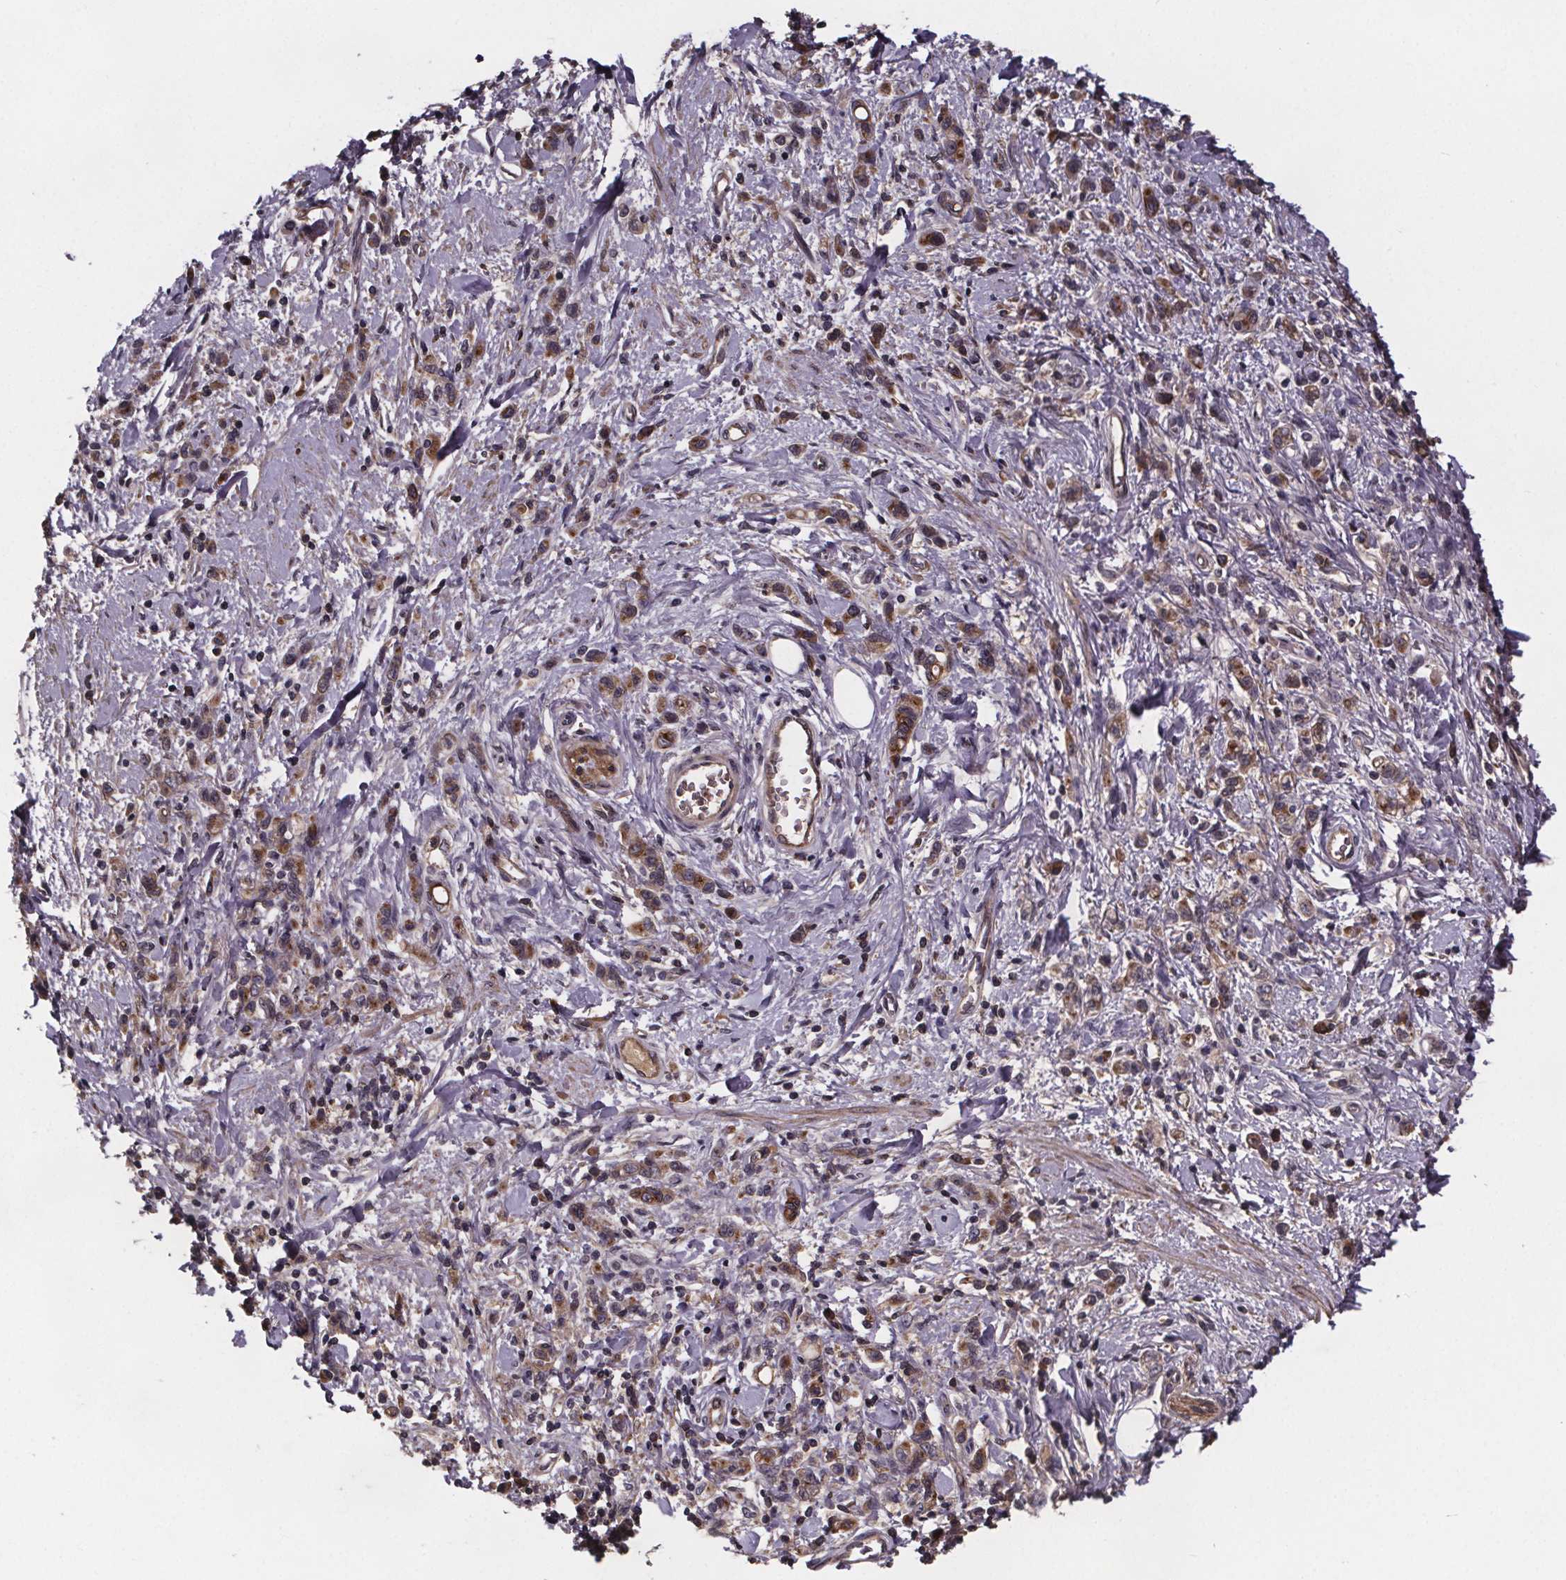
{"staining": {"intensity": "moderate", "quantity": ">75%", "location": "cytoplasmic/membranous"}, "tissue": "stomach cancer", "cell_type": "Tumor cells", "image_type": "cancer", "snomed": [{"axis": "morphology", "description": "Adenocarcinoma, NOS"}, {"axis": "topography", "description": "Stomach"}], "caption": "Stomach adenocarcinoma stained with a brown dye exhibits moderate cytoplasmic/membranous positive staining in approximately >75% of tumor cells.", "gene": "FASTKD3", "patient": {"sex": "male", "age": 77}}